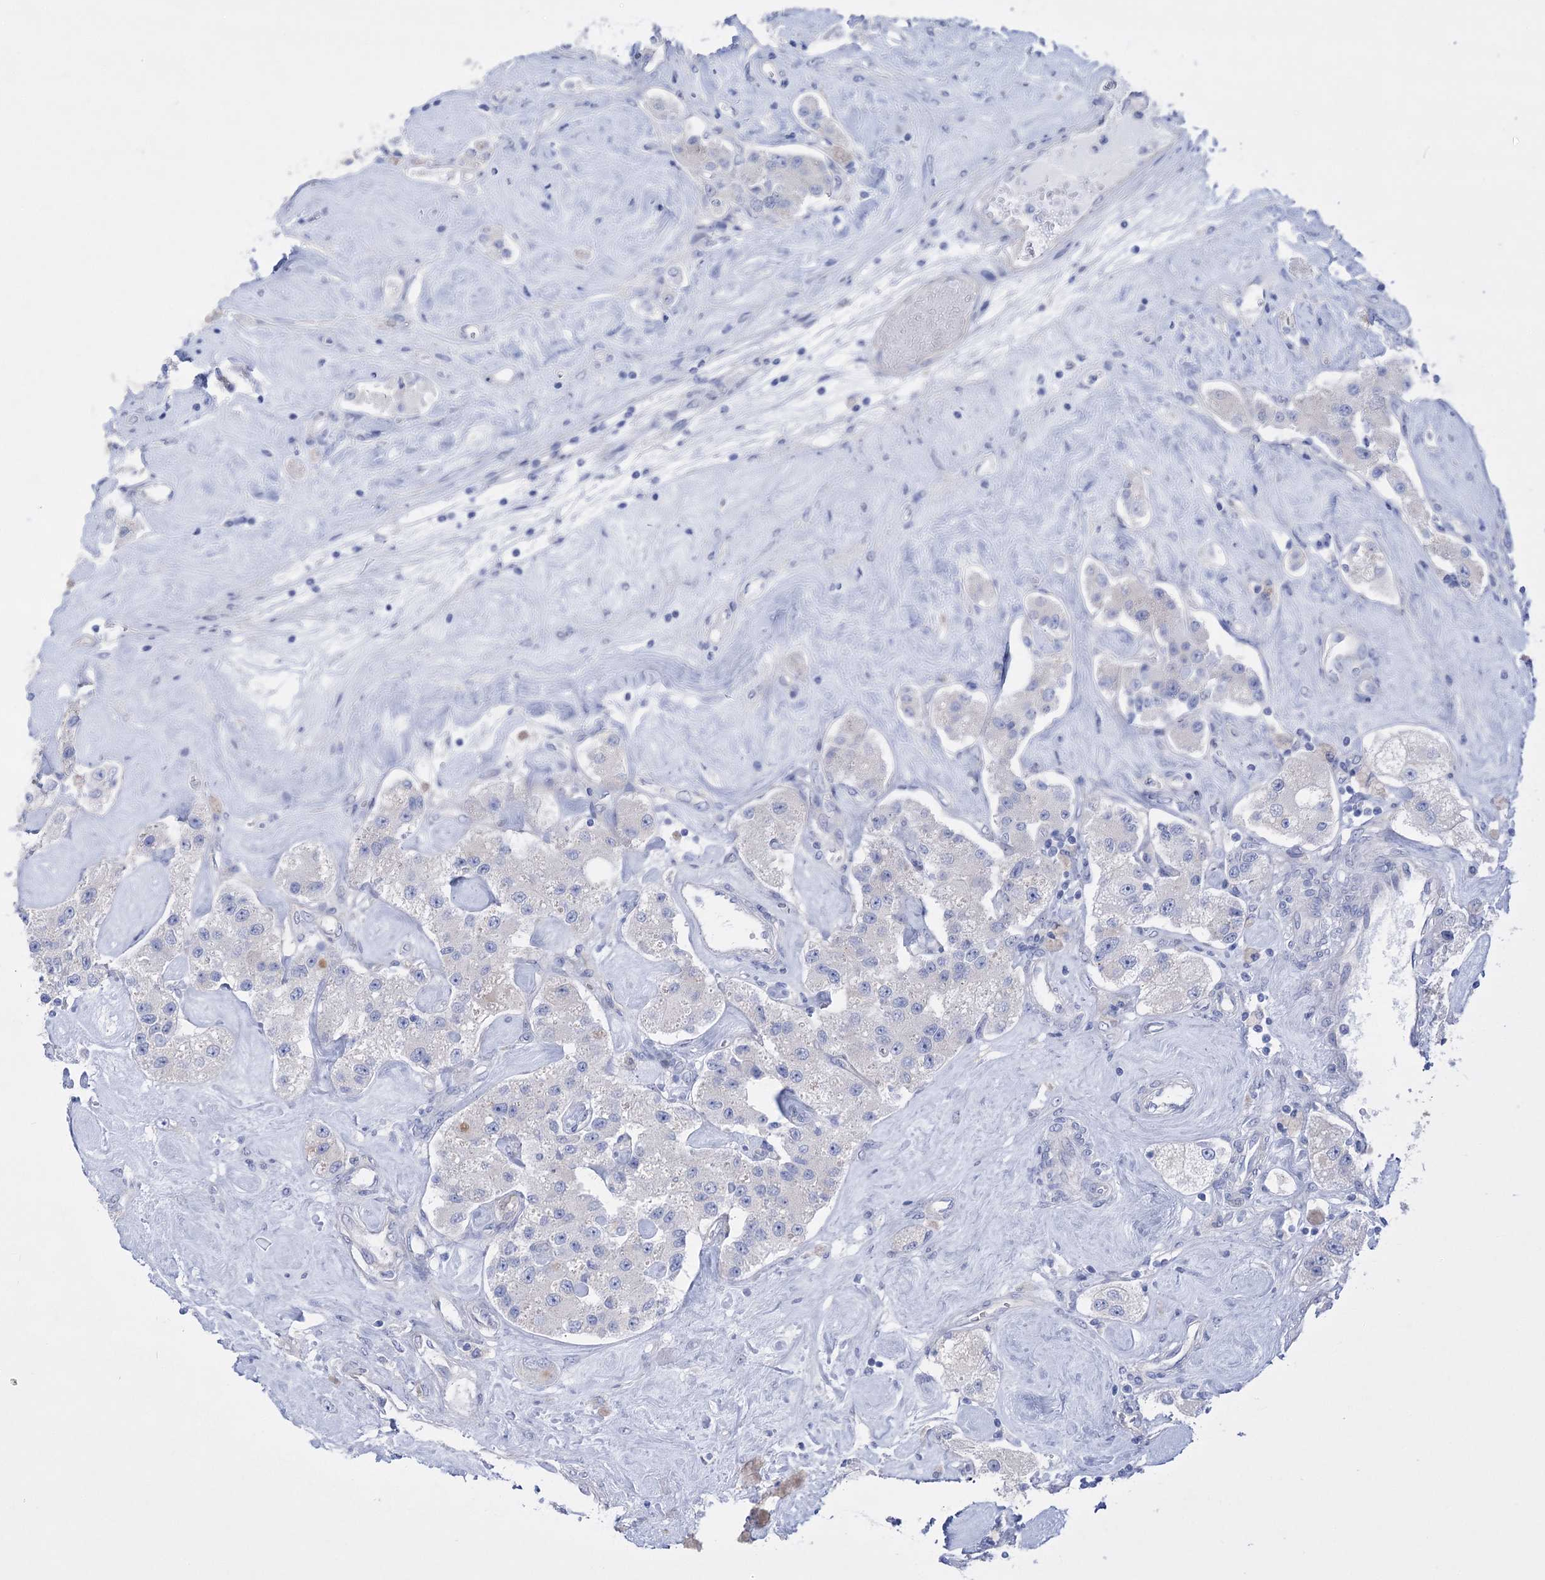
{"staining": {"intensity": "negative", "quantity": "none", "location": "none"}, "tissue": "carcinoid", "cell_type": "Tumor cells", "image_type": "cancer", "snomed": [{"axis": "morphology", "description": "Carcinoid, malignant, NOS"}, {"axis": "topography", "description": "Pancreas"}], "caption": "Immunohistochemistry (IHC) histopathology image of neoplastic tissue: carcinoid stained with DAB exhibits no significant protein staining in tumor cells.", "gene": "LRRC34", "patient": {"sex": "male", "age": 41}}